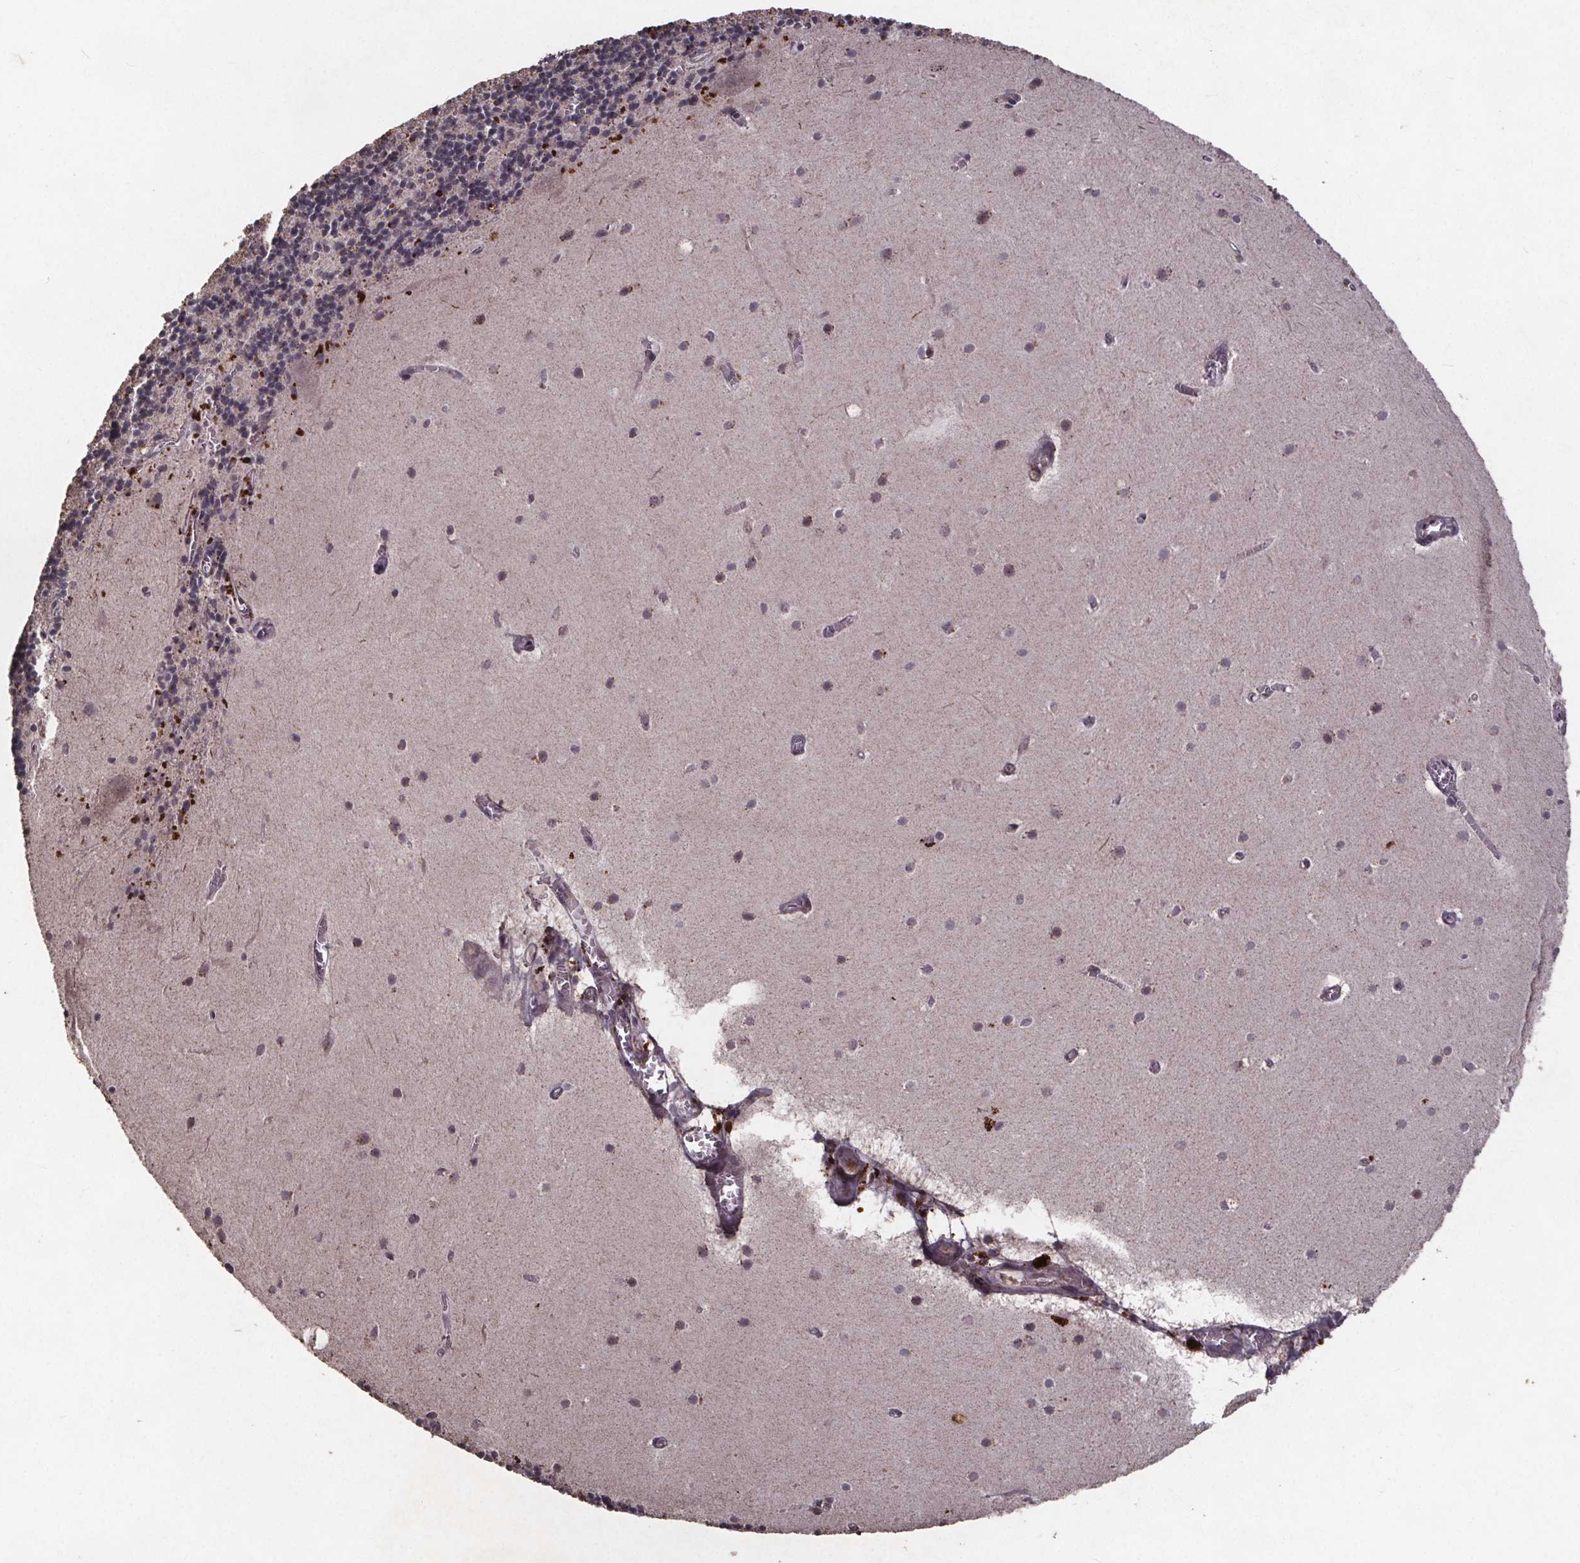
{"staining": {"intensity": "negative", "quantity": "none", "location": "none"}, "tissue": "cerebellum", "cell_type": "Cells in granular layer", "image_type": "normal", "snomed": [{"axis": "morphology", "description": "Normal tissue, NOS"}, {"axis": "topography", "description": "Cerebellum"}], "caption": "High magnification brightfield microscopy of unremarkable cerebellum stained with DAB (brown) and counterstained with hematoxylin (blue): cells in granular layer show no significant staining.", "gene": "GPX3", "patient": {"sex": "male", "age": 70}}